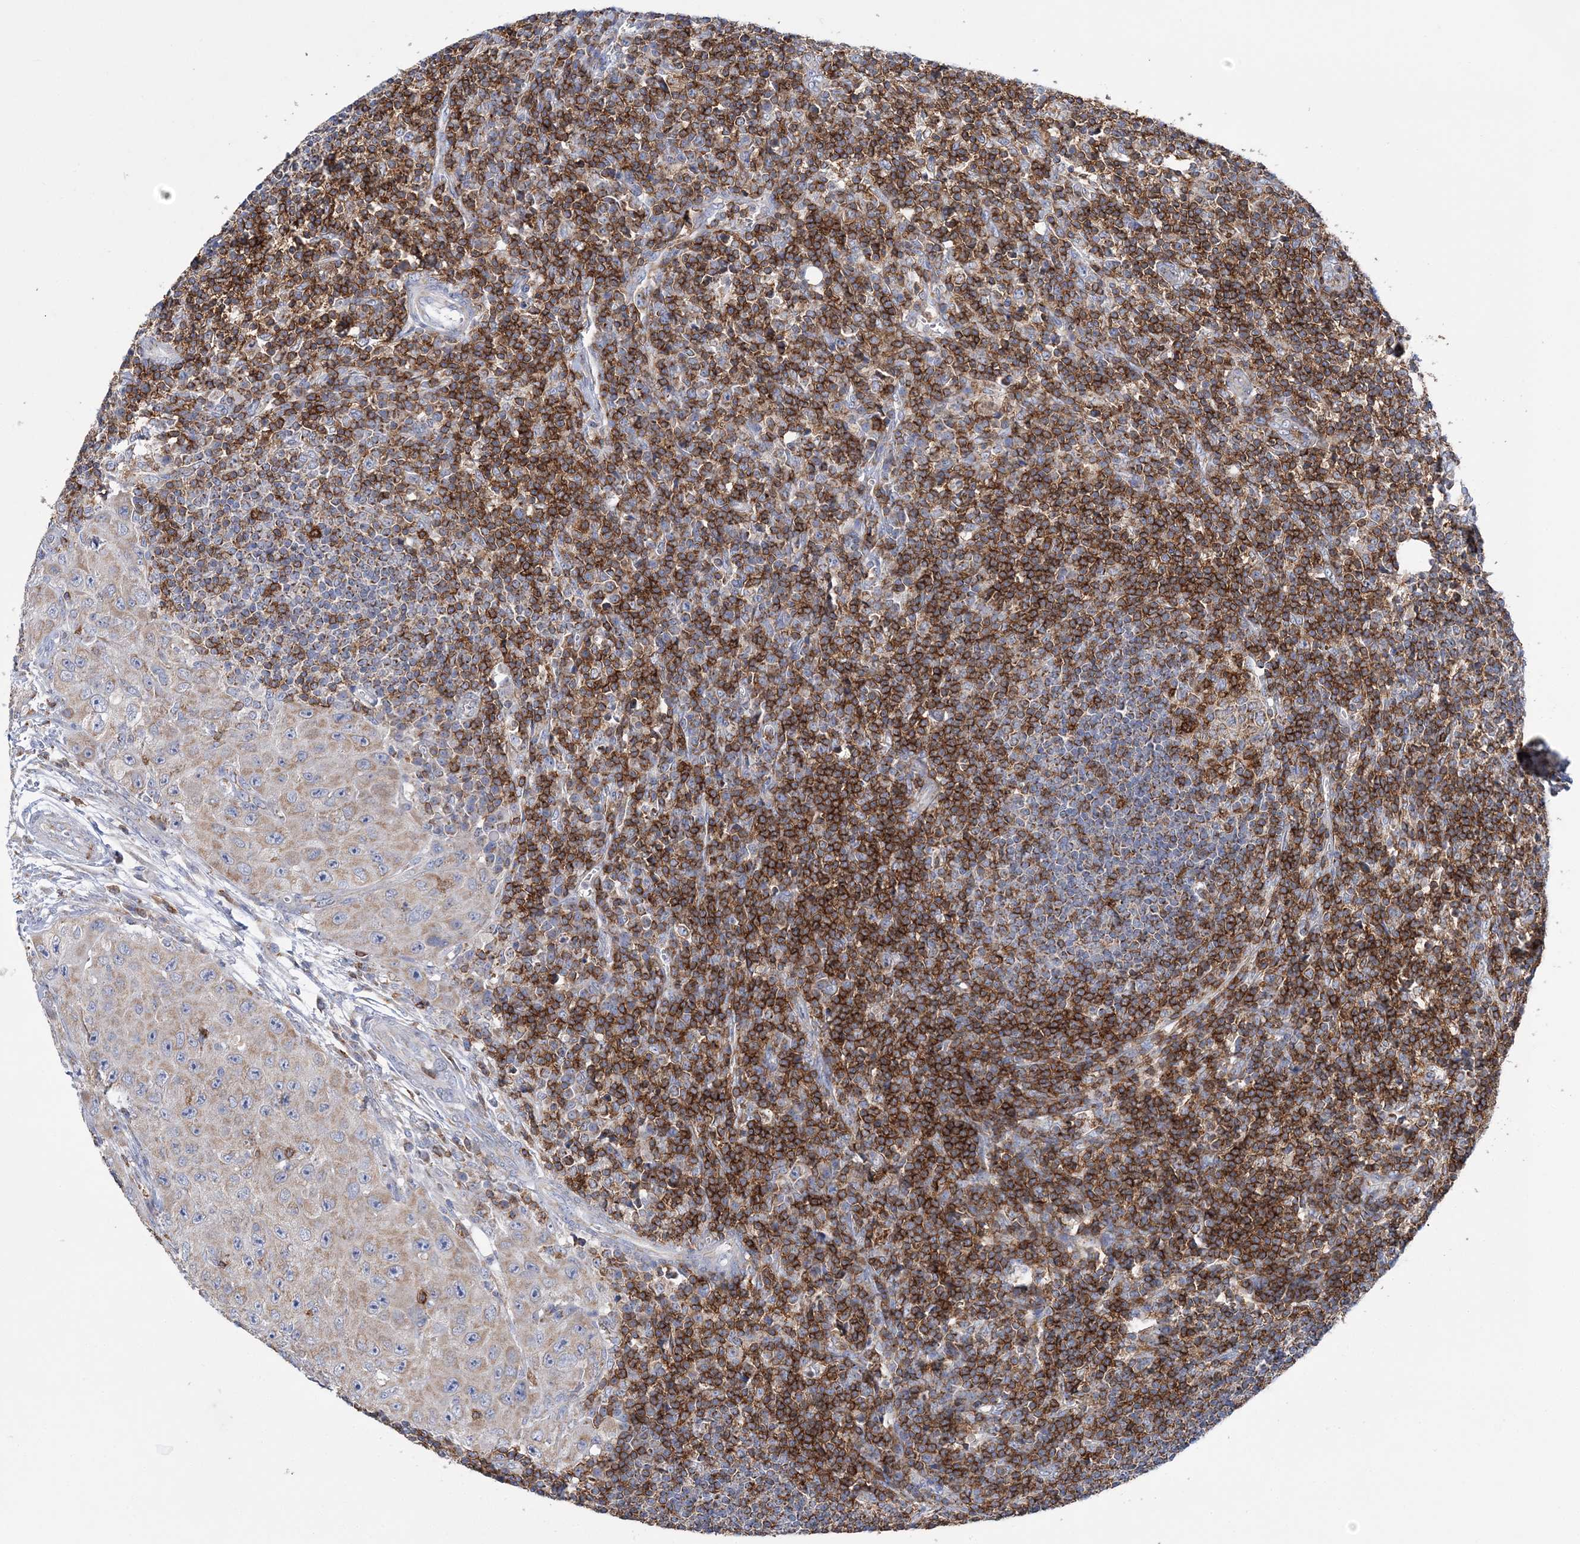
{"staining": {"intensity": "strong", "quantity": "25%-75%", "location": "cytoplasmic/membranous"}, "tissue": "lymph node", "cell_type": "Germinal center cells", "image_type": "normal", "snomed": [{"axis": "morphology", "description": "Normal tissue, NOS"}, {"axis": "morphology", "description": "Squamous cell carcinoma, metastatic, NOS"}, {"axis": "topography", "description": "Lymph node"}], "caption": "A brown stain highlights strong cytoplasmic/membranous staining of a protein in germinal center cells of normal human lymph node.", "gene": "TTC32", "patient": {"sex": "male", "age": 73}}